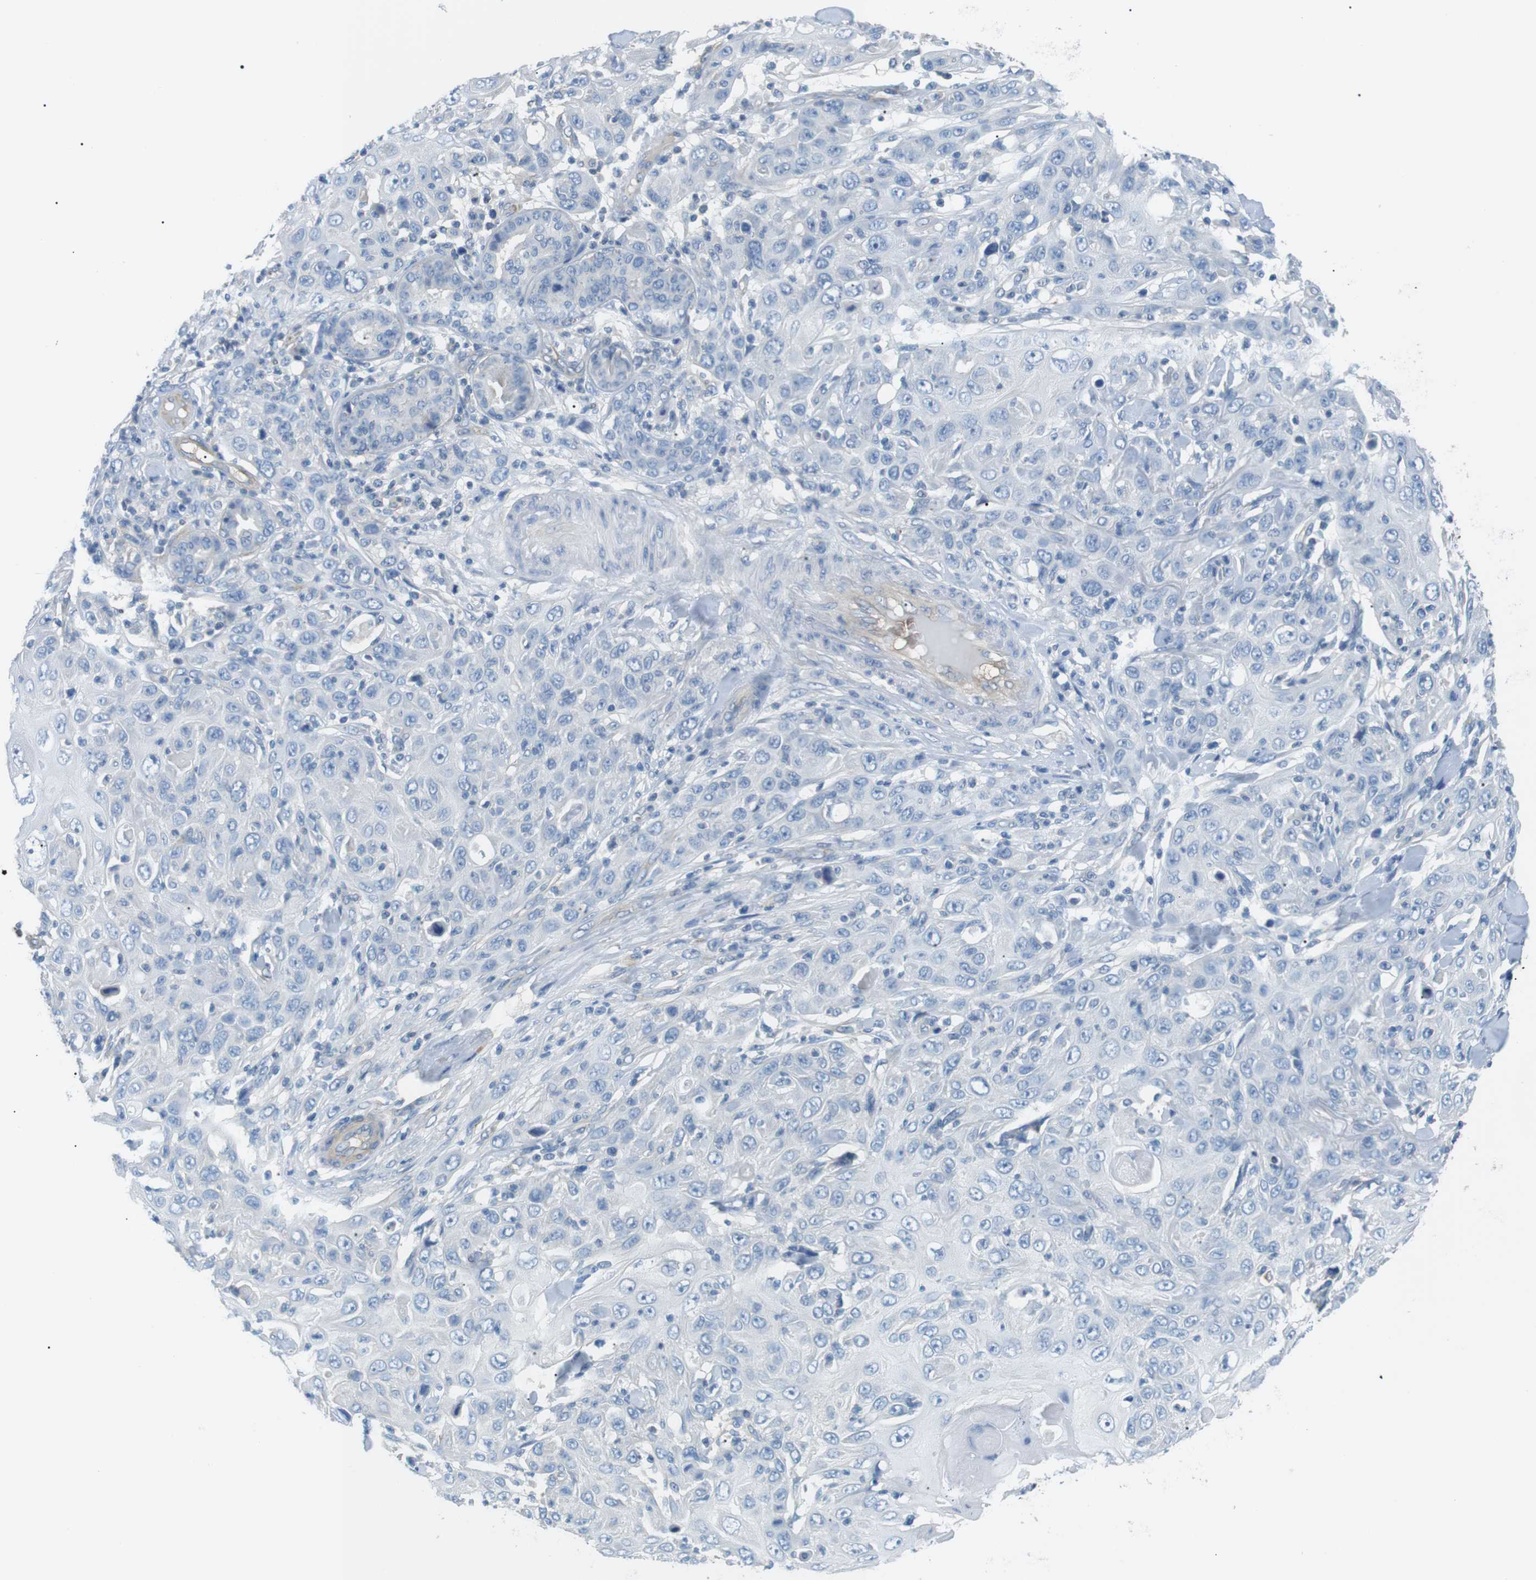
{"staining": {"intensity": "negative", "quantity": "none", "location": "none"}, "tissue": "skin cancer", "cell_type": "Tumor cells", "image_type": "cancer", "snomed": [{"axis": "morphology", "description": "Squamous cell carcinoma, NOS"}, {"axis": "topography", "description": "Skin"}], "caption": "DAB (3,3'-diaminobenzidine) immunohistochemical staining of skin squamous cell carcinoma displays no significant expression in tumor cells.", "gene": "ADCY10", "patient": {"sex": "female", "age": 88}}